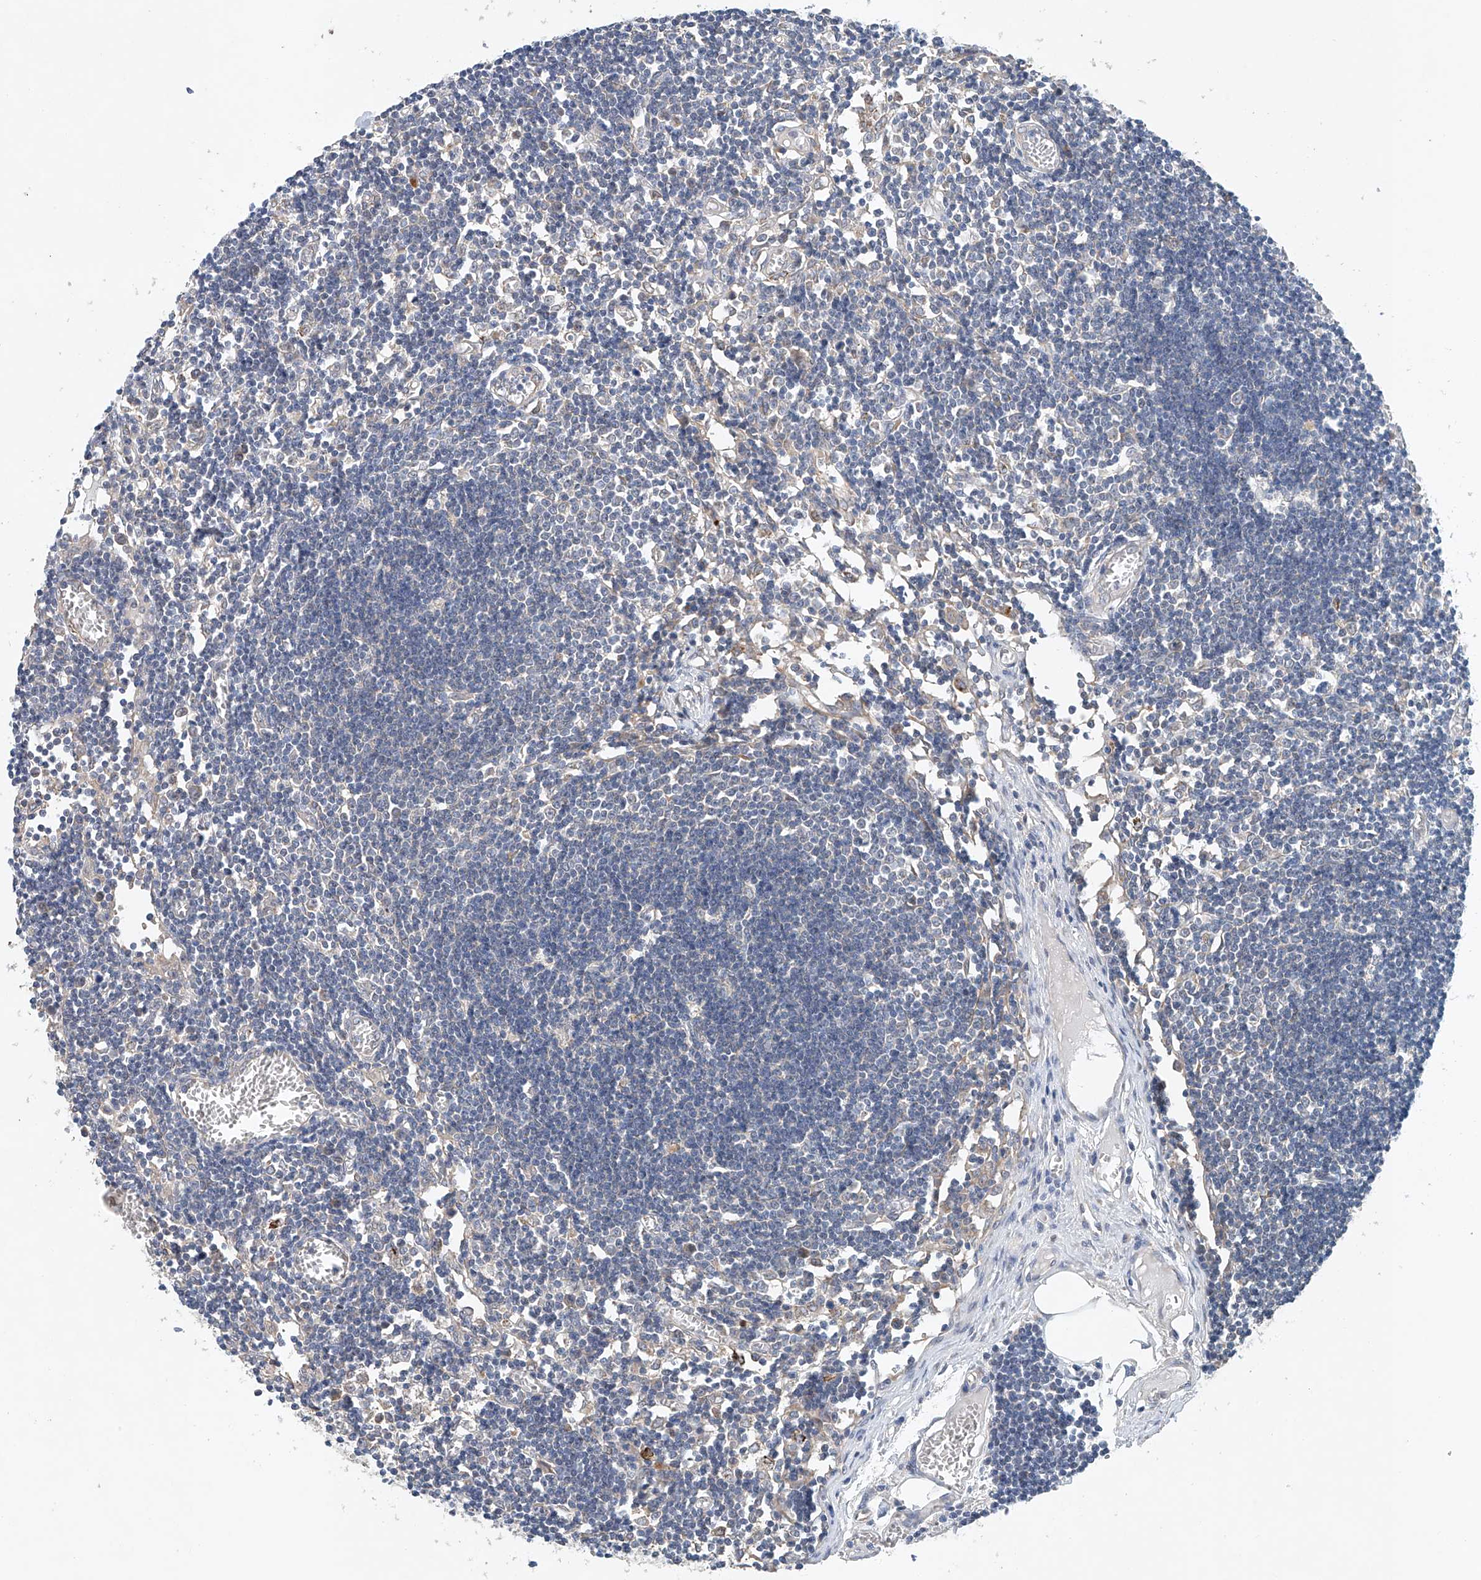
{"staining": {"intensity": "negative", "quantity": "none", "location": "none"}, "tissue": "lymph node", "cell_type": "Germinal center cells", "image_type": "normal", "snomed": [{"axis": "morphology", "description": "Normal tissue, NOS"}, {"axis": "topography", "description": "Lymph node"}], "caption": "Germinal center cells show no significant protein positivity in unremarkable lymph node. (Immunohistochemistry (ihc), brightfield microscopy, high magnification).", "gene": "CEP85L", "patient": {"sex": "female", "age": 11}}